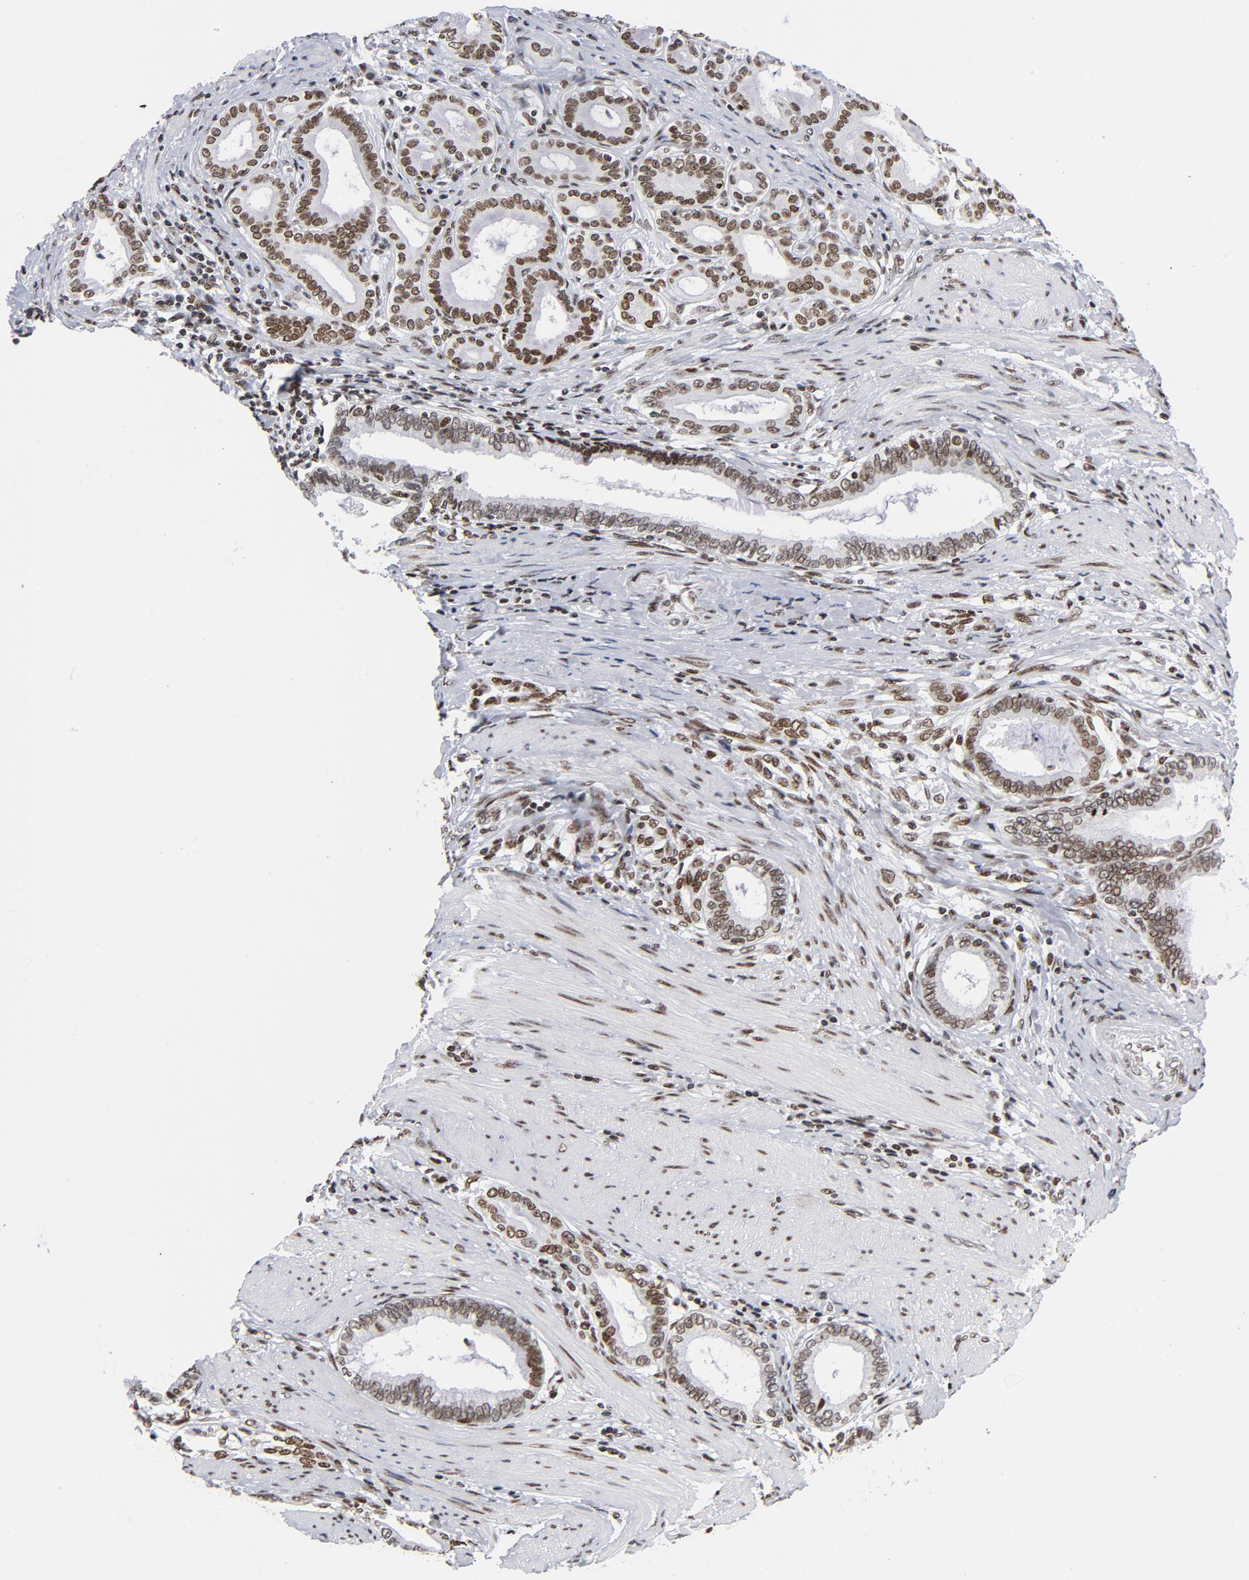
{"staining": {"intensity": "moderate", "quantity": ">75%", "location": "cytoplasmic/membranous,nuclear"}, "tissue": "pancreatic cancer", "cell_type": "Tumor cells", "image_type": "cancer", "snomed": [{"axis": "morphology", "description": "Adenocarcinoma, NOS"}, {"axis": "topography", "description": "Pancreas"}], "caption": "Protein expression analysis of human pancreatic cancer reveals moderate cytoplasmic/membranous and nuclear staining in approximately >75% of tumor cells.", "gene": "TOP2B", "patient": {"sex": "female", "age": 64}}